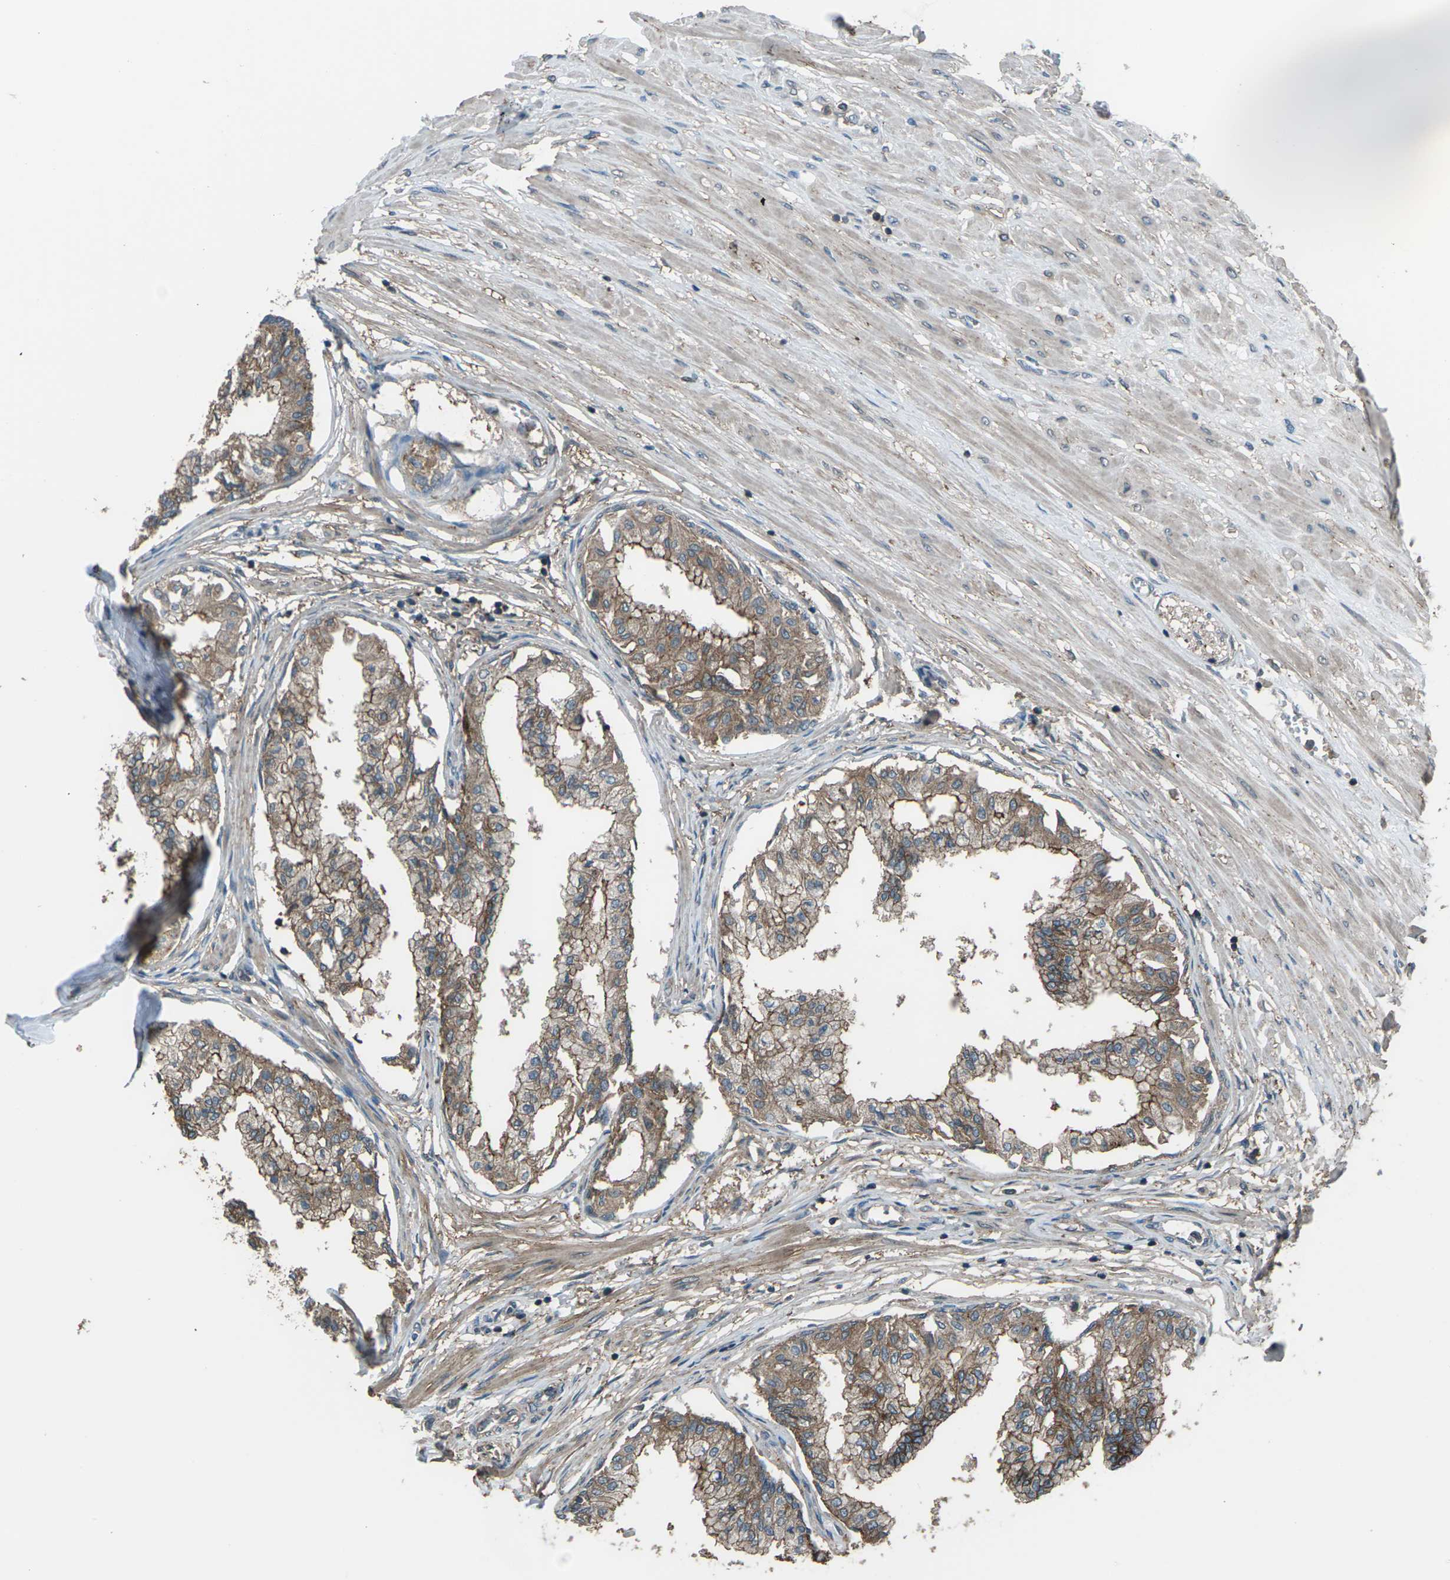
{"staining": {"intensity": "moderate", "quantity": ">75%", "location": "cytoplasmic/membranous"}, "tissue": "prostate", "cell_type": "Glandular cells", "image_type": "normal", "snomed": [{"axis": "morphology", "description": "Normal tissue, NOS"}, {"axis": "topography", "description": "Prostate"}, {"axis": "topography", "description": "Seminal veicle"}], "caption": "Immunohistochemistry (IHC) of unremarkable human prostate displays medium levels of moderate cytoplasmic/membranous positivity in about >75% of glandular cells.", "gene": "CMTM4", "patient": {"sex": "male", "age": 60}}